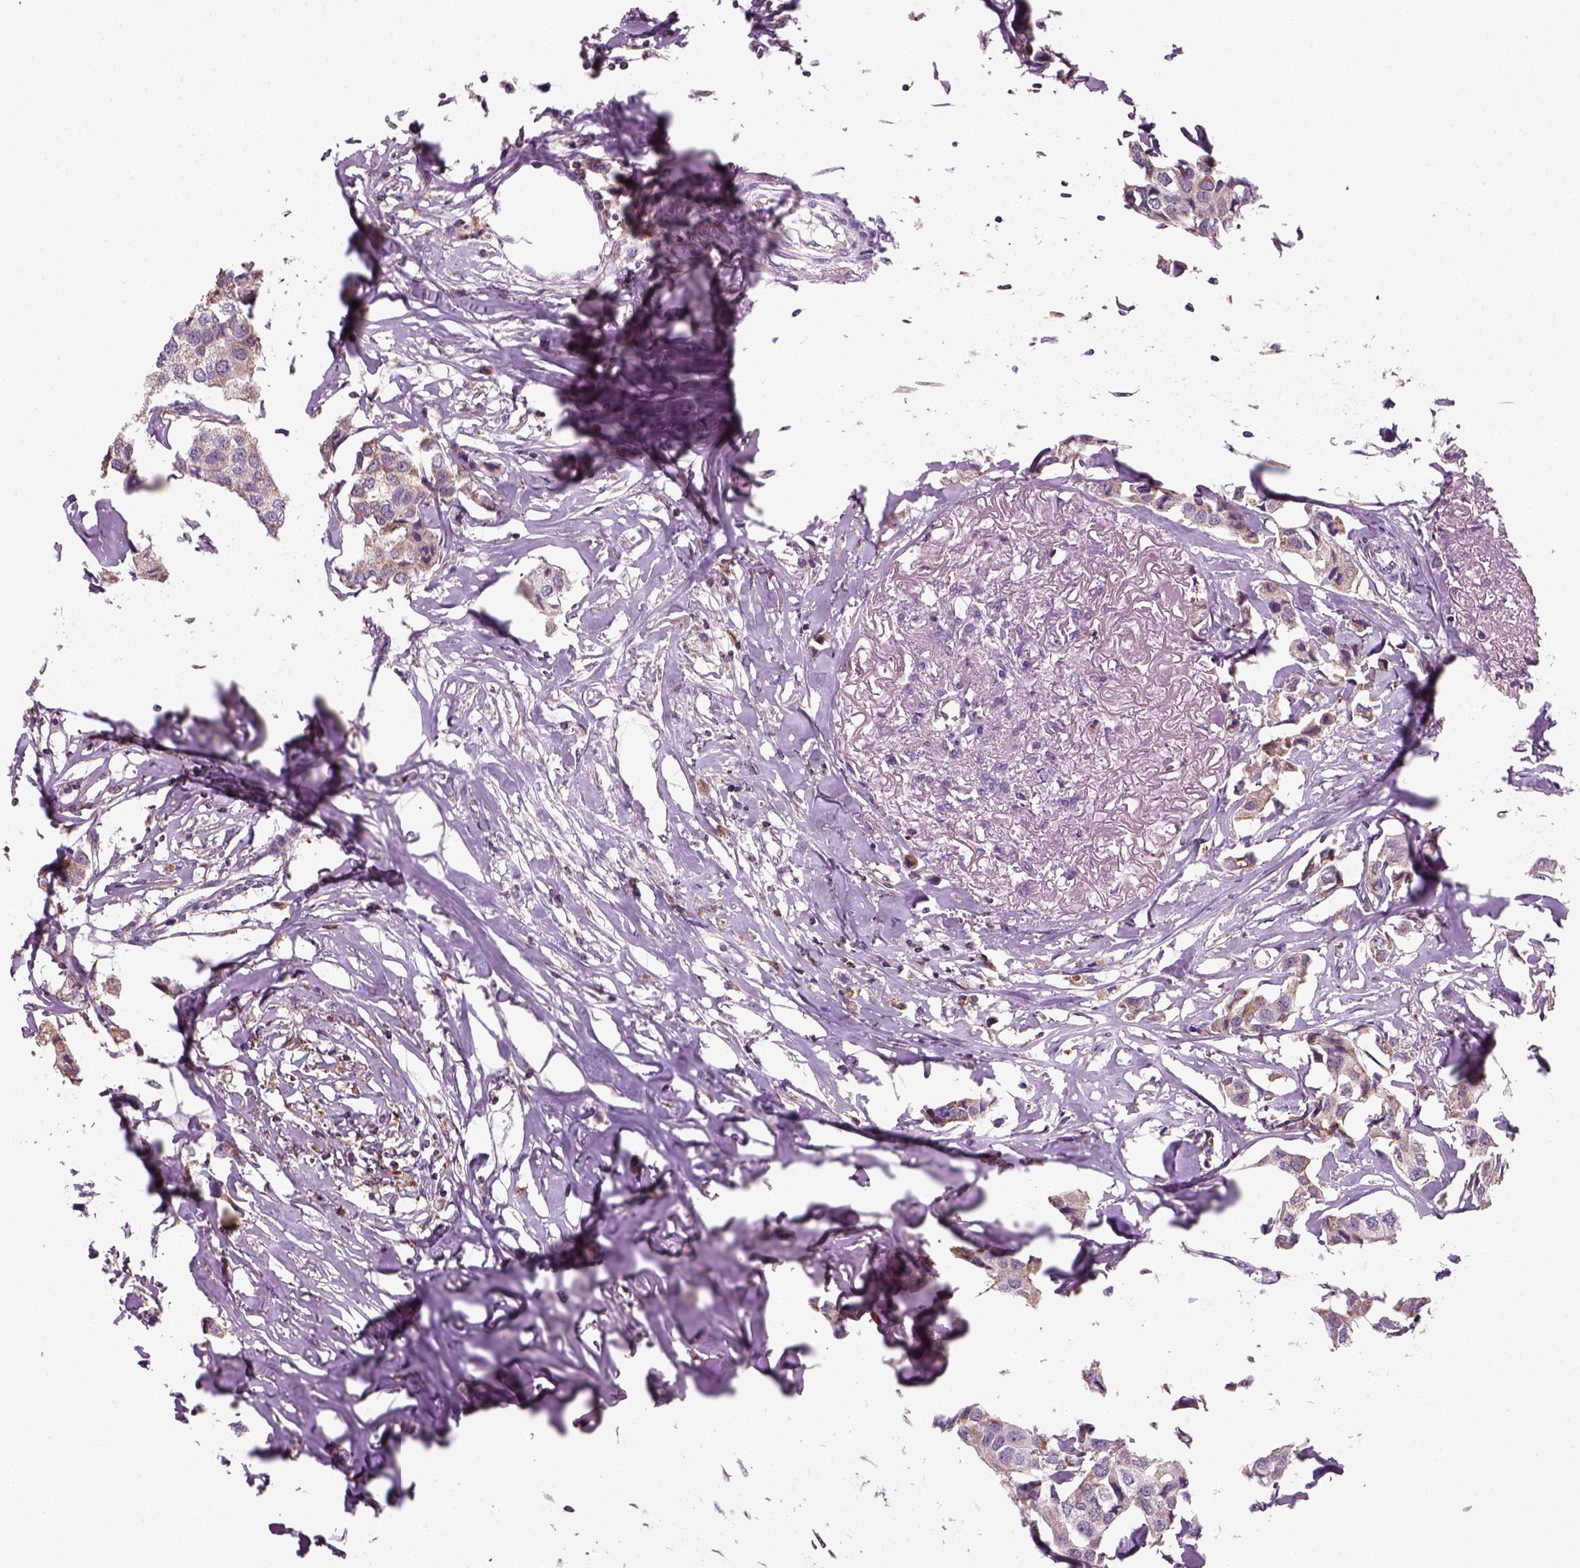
{"staining": {"intensity": "weak", "quantity": ">75%", "location": "cytoplasmic/membranous"}, "tissue": "breast cancer", "cell_type": "Tumor cells", "image_type": "cancer", "snomed": [{"axis": "morphology", "description": "Duct carcinoma"}, {"axis": "topography", "description": "Breast"}], "caption": "Tumor cells demonstrate low levels of weak cytoplasmic/membranous expression in approximately >75% of cells in human breast cancer.", "gene": "NUDT16L1", "patient": {"sex": "female", "age": 80}}